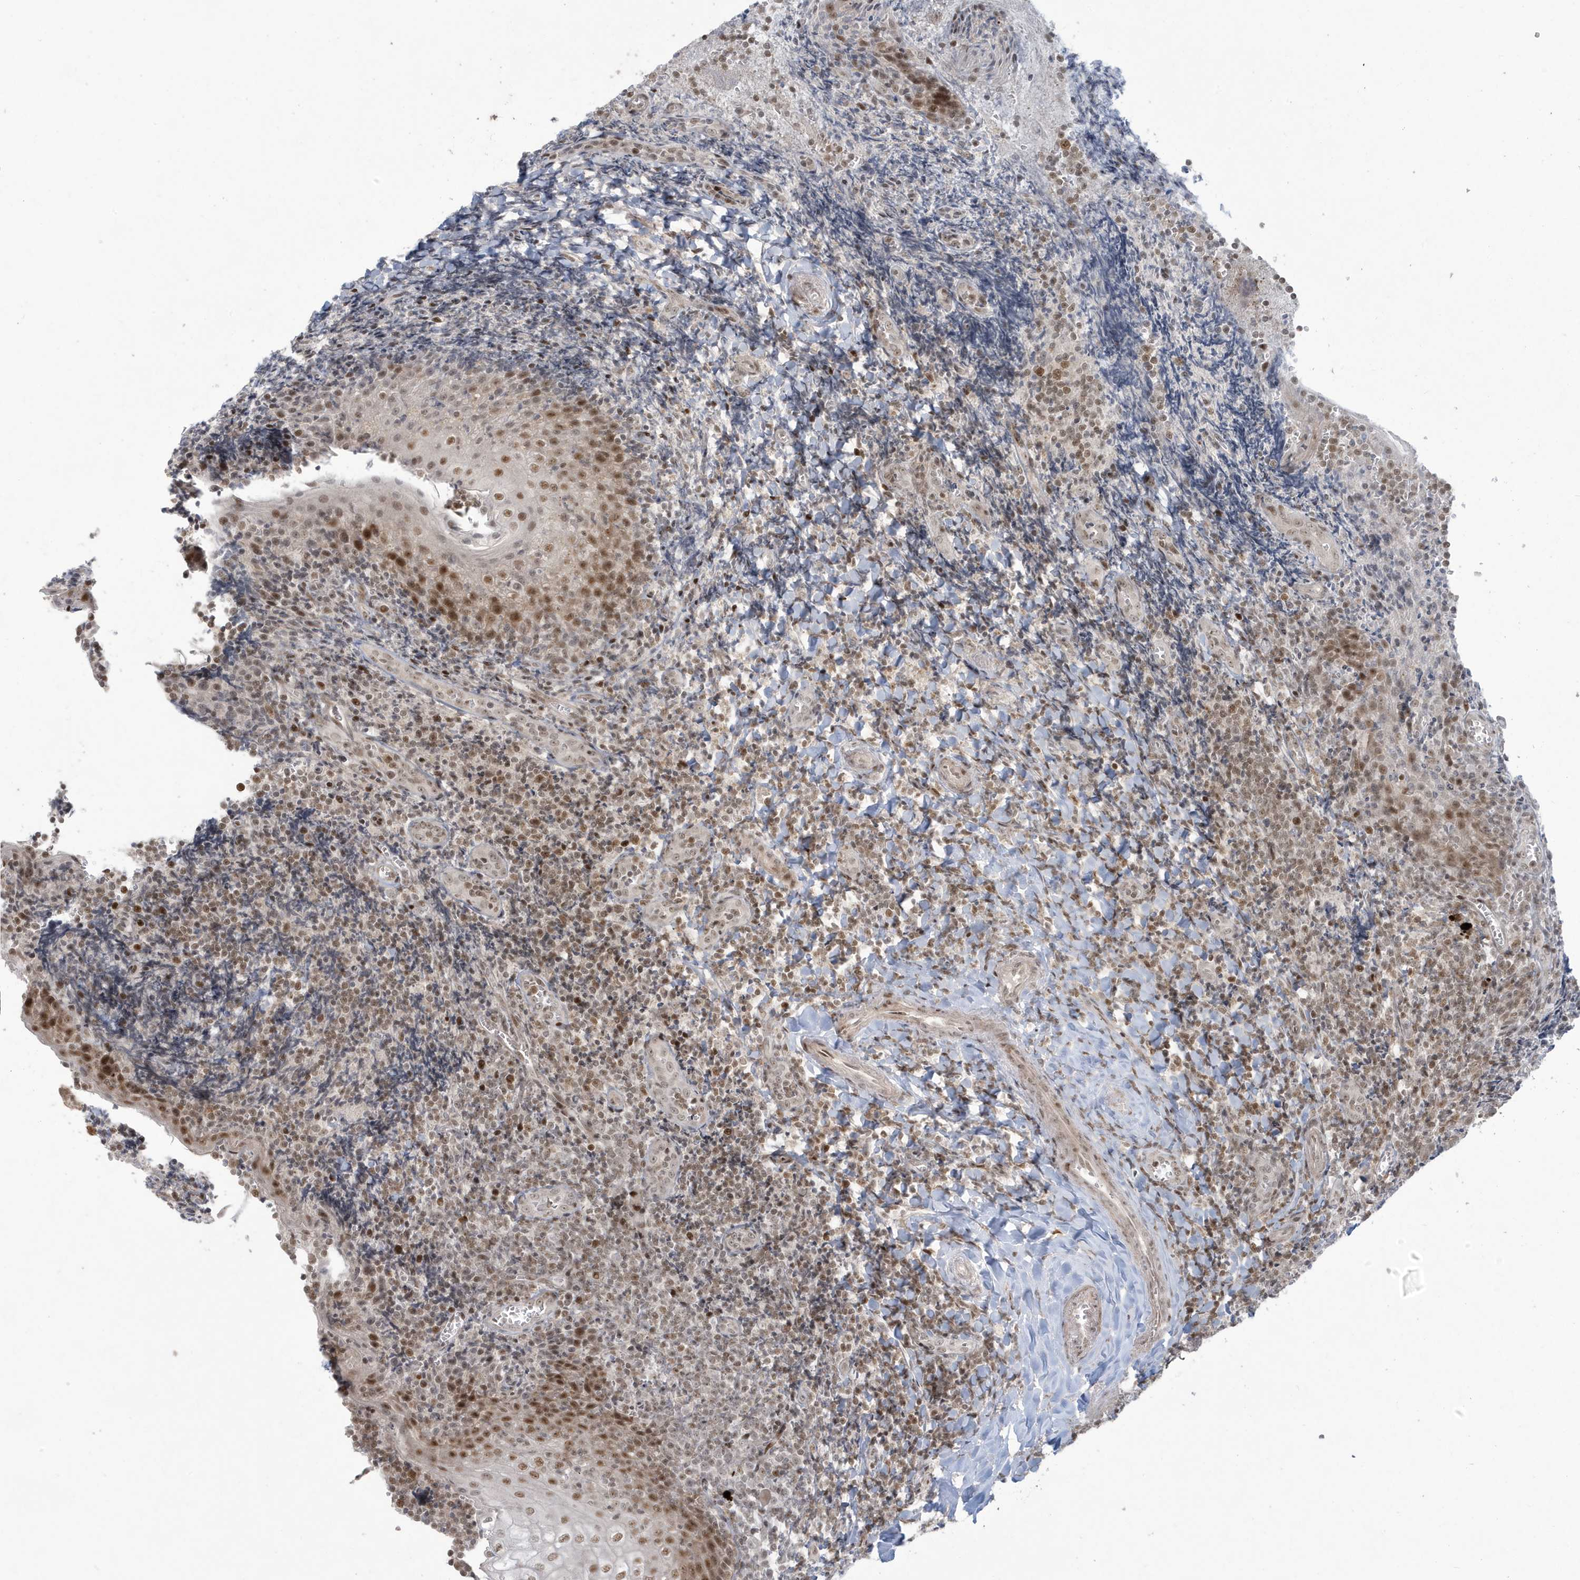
{"staining": {"intensity": "moderate", "quantity": ">75%", "location": "nuclear"}, "tissue": "tonsil", "cell_type": "Germinal center cells", "image_type": "normal", "snomed": [{"axis": "morphology", "description": "Normal tissue, NOS"}, {"axis": "topography", "description": "Tonsil"}], "caption": "Protein expression analysis of normal human tonsil reveals moderate nuclear staining in about >75% of germinal center cells.", "gene": "C1orf52", "patient": {"sex": "male", "age": 27}}